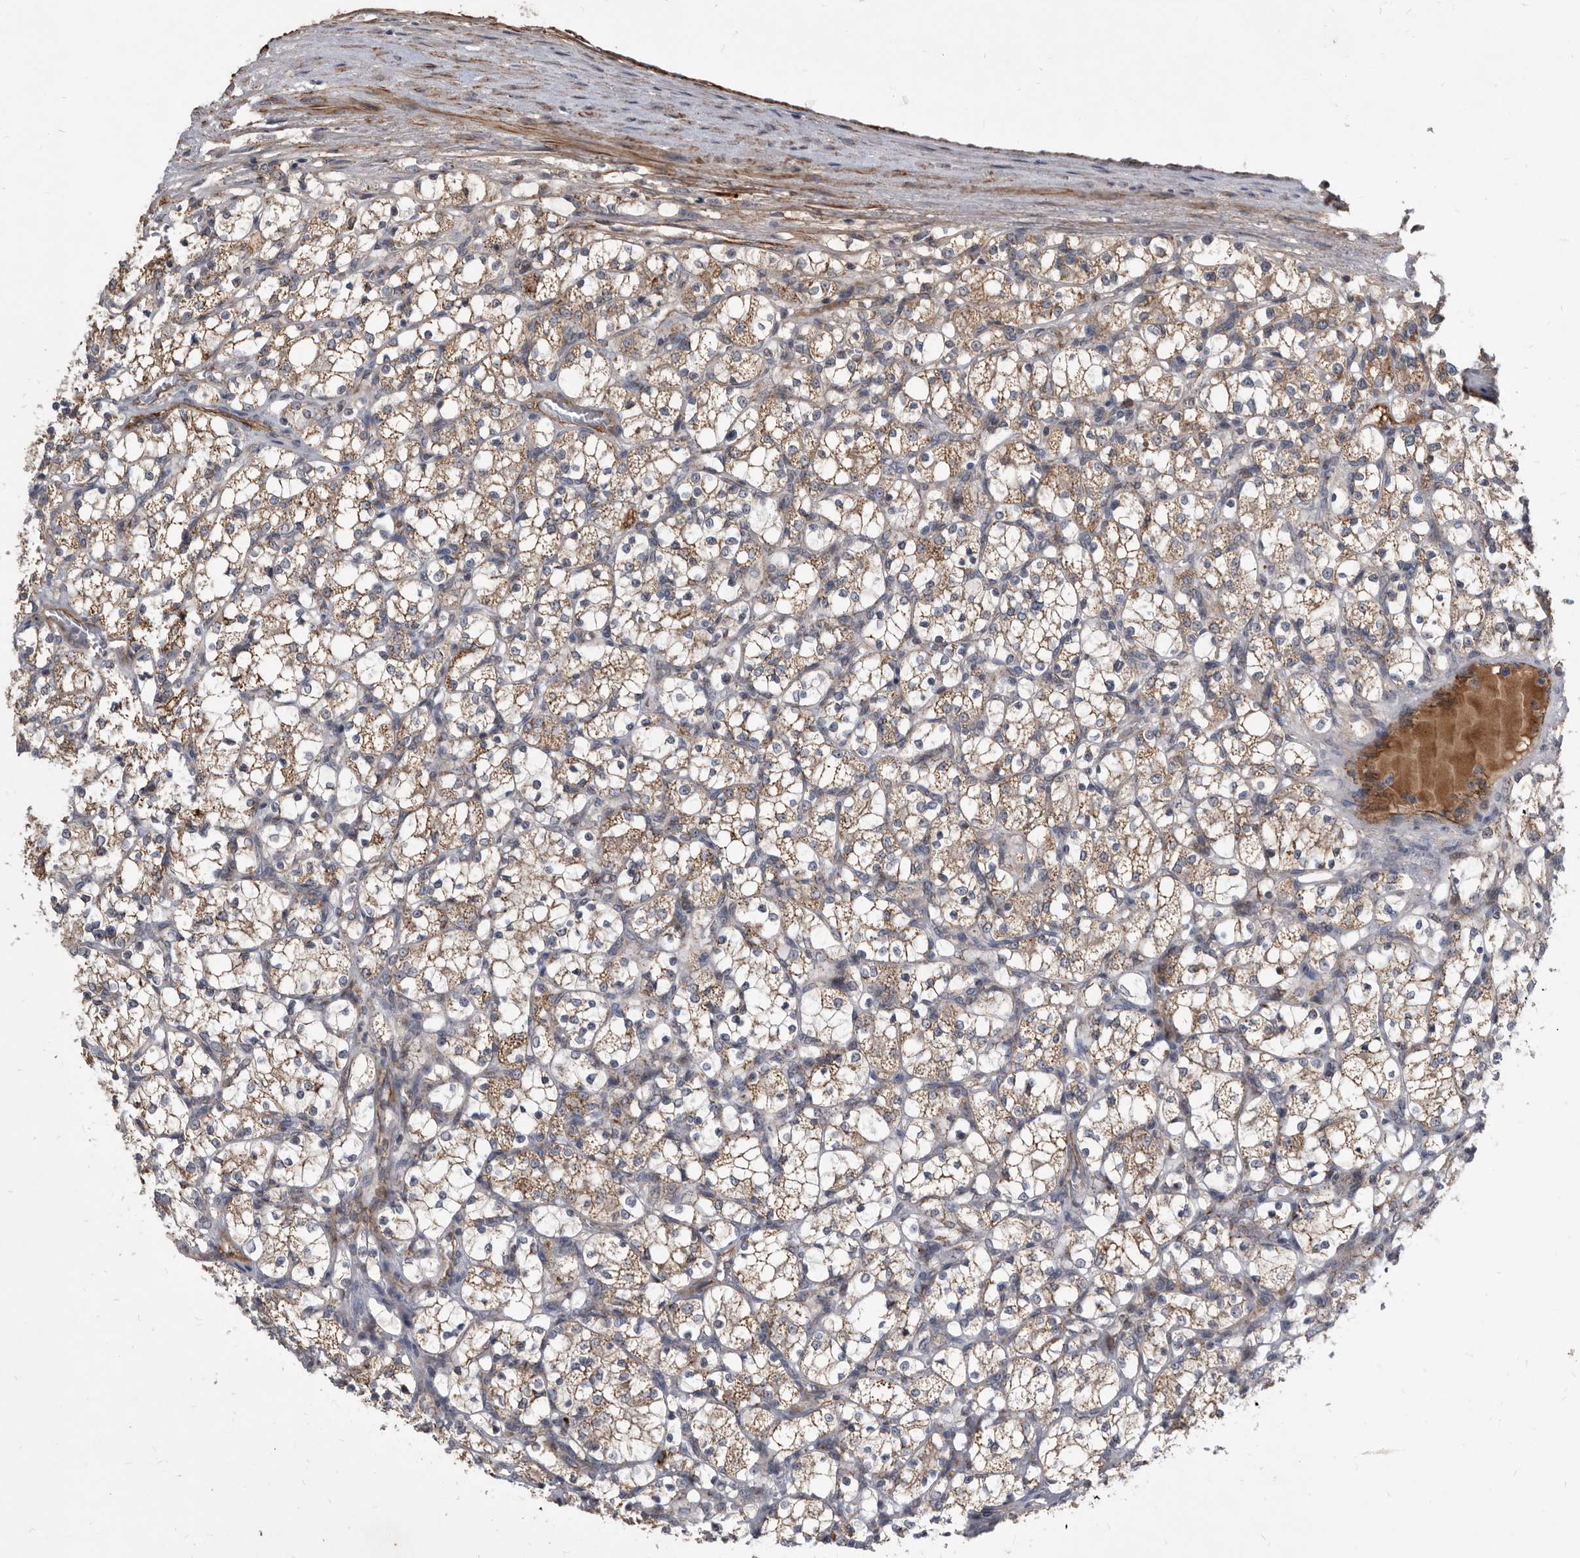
{"staining": {"intensity": "moderate", "quantity": ">75%", "location": "cytoplasmic/membranous"}, "tissue": "renal cancer", "cell_type": "Tumor cells", "image_type": "cancer", "snomed": [{"axis": "morphology", "description": "Adenocarcinoma, NOS"}, {"axis": "topography", "description": "Kidney"}], "caption": "Immunohistochemical staining of human adenocarcinoma (renal) reveals medium levels of moderate cytoplasmic/membranous expression in approximately >75% of tumor cells.", "gene": "PI15", "patient": {"sex": "female", "age": 69}}